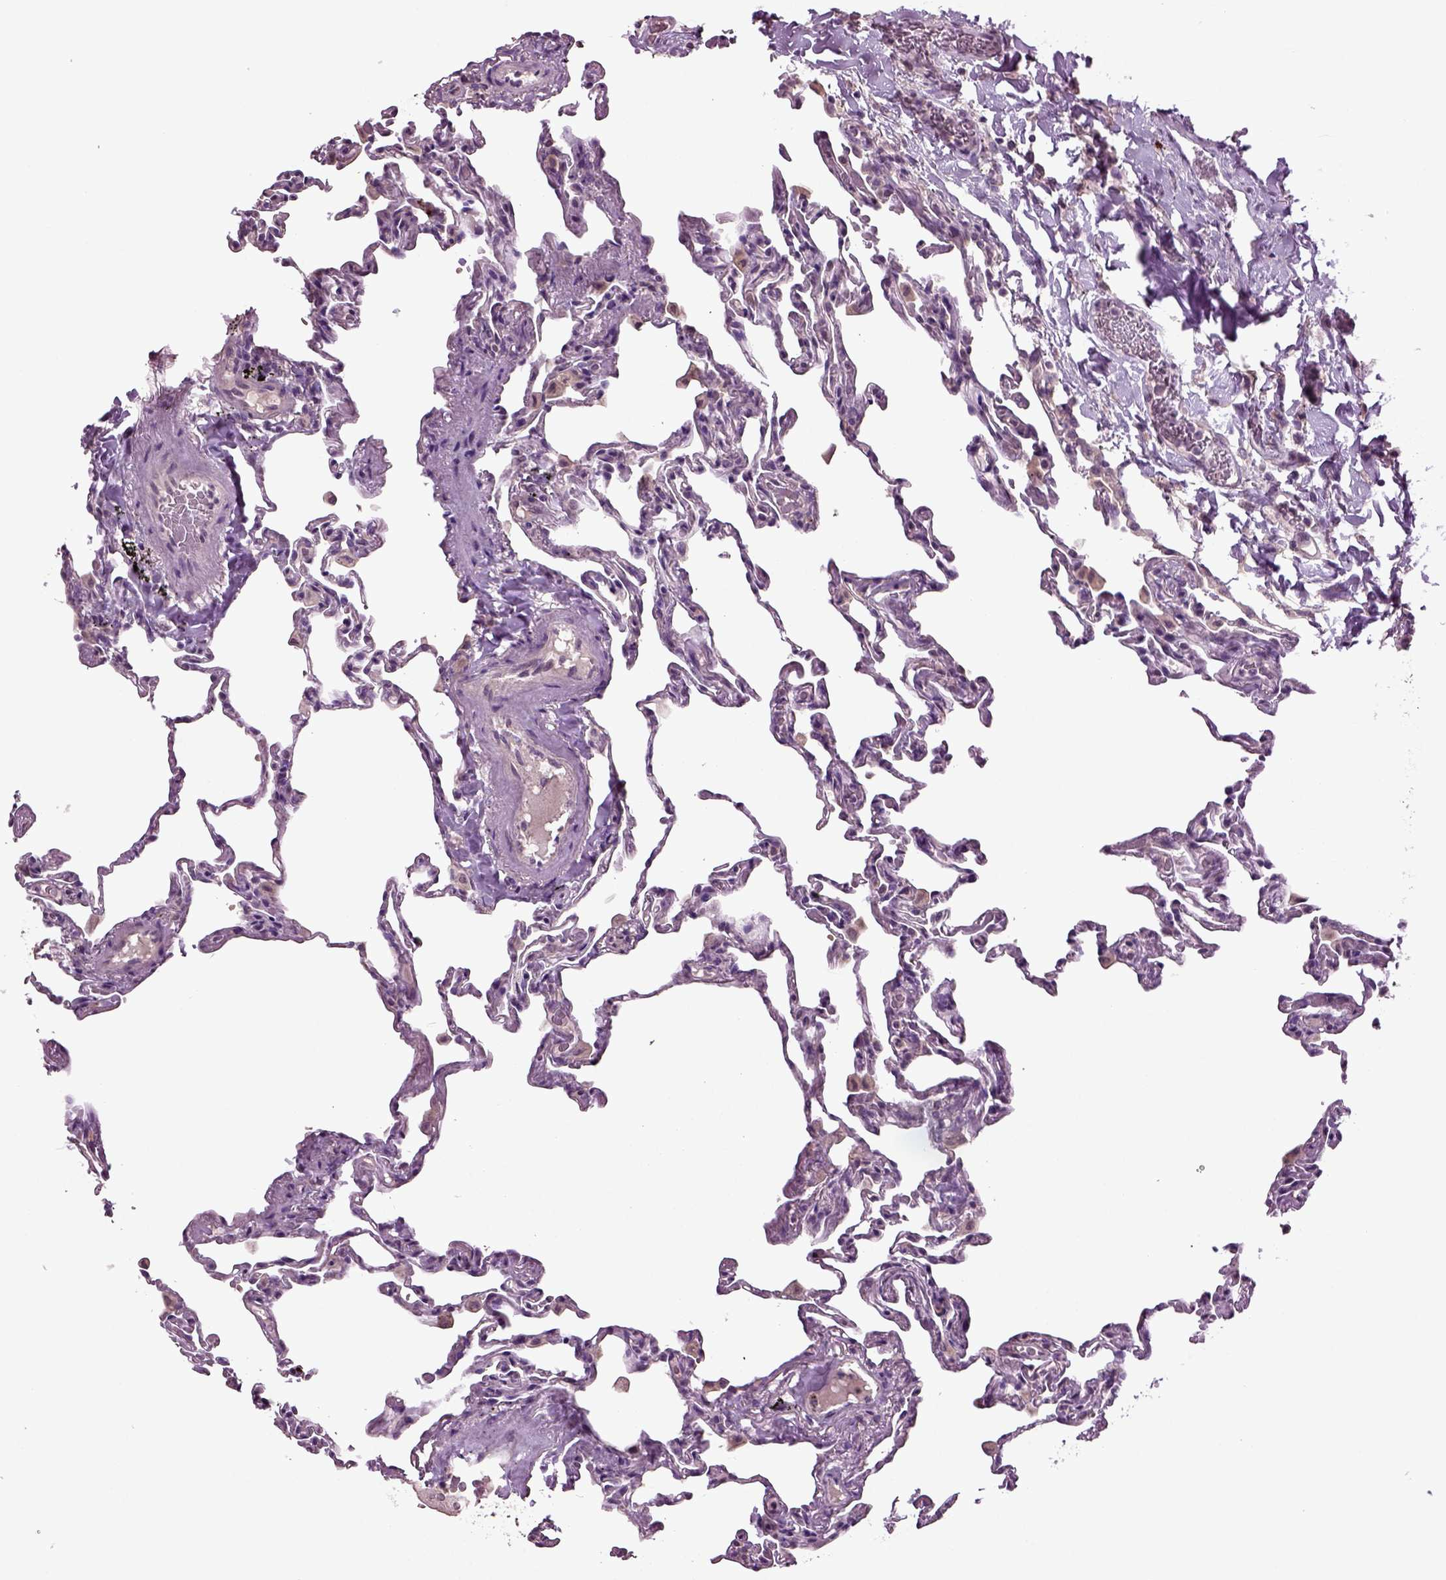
{"staining": {"intensity": "negative", "quantity": "none", "location": "none"}, "tissue": "lung", "cell_type": "Alveolar cells", "image_type": "normal", "snomed": [{"axis": "morphology", "description": "Normal tissue, NOS"}, {"axis": "topography", "description": "Lung"}], "caption": "The image reveals no significant expression in alveolar cells of lung. (DAB immunohistochemistry (IHC), high magnification).", "gene": "SLC17A6", "patient": {"sex": "female", "age": 57}}